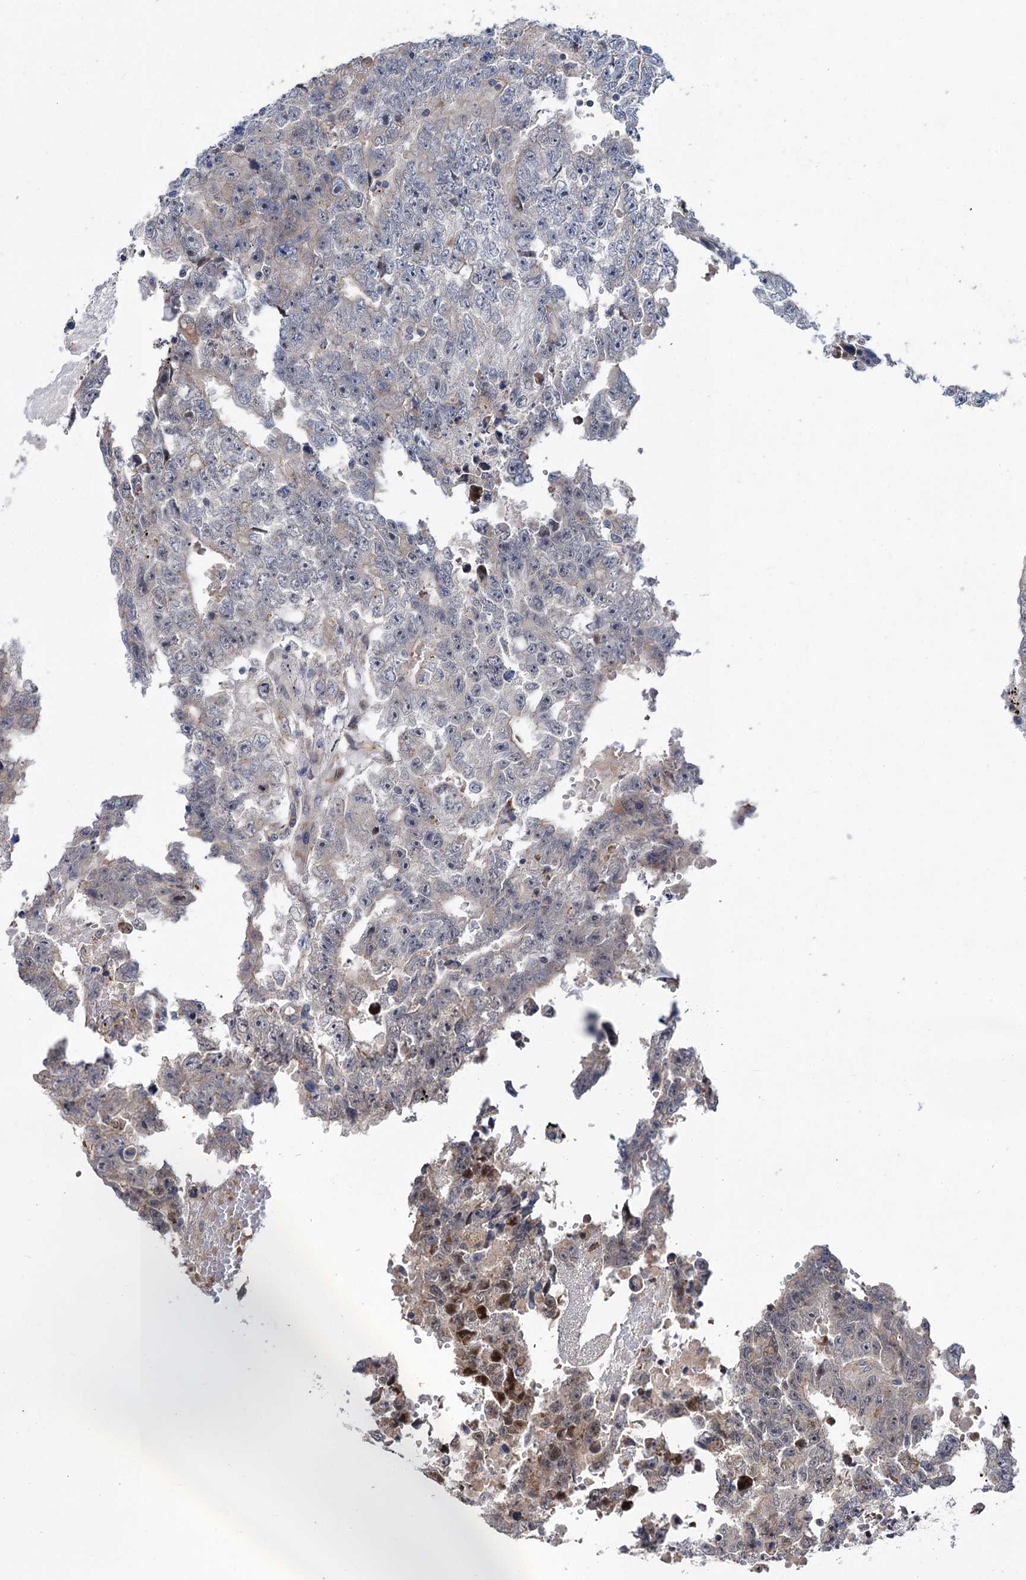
{"staining": {"intensity": "weak", "quantity": "<25%", "location": "cytoplasmic/membranous"}, "tissue": "testis cancer", "cell_type": "Tumor cells", "image_type": "cancer", "snomed": [{"axis": "morphology", "description": "Carcinoma, Embryonal, NOS"}, {"axis": "topography", "description": "Testis"}], "caption": "Immunohistochemical staining of testis cancer (embryonal carcinoma) demonstrates no significant positivity in tumor cells.", "gene": "UBR1", "patient": {"sex": "male", "age": 25}}